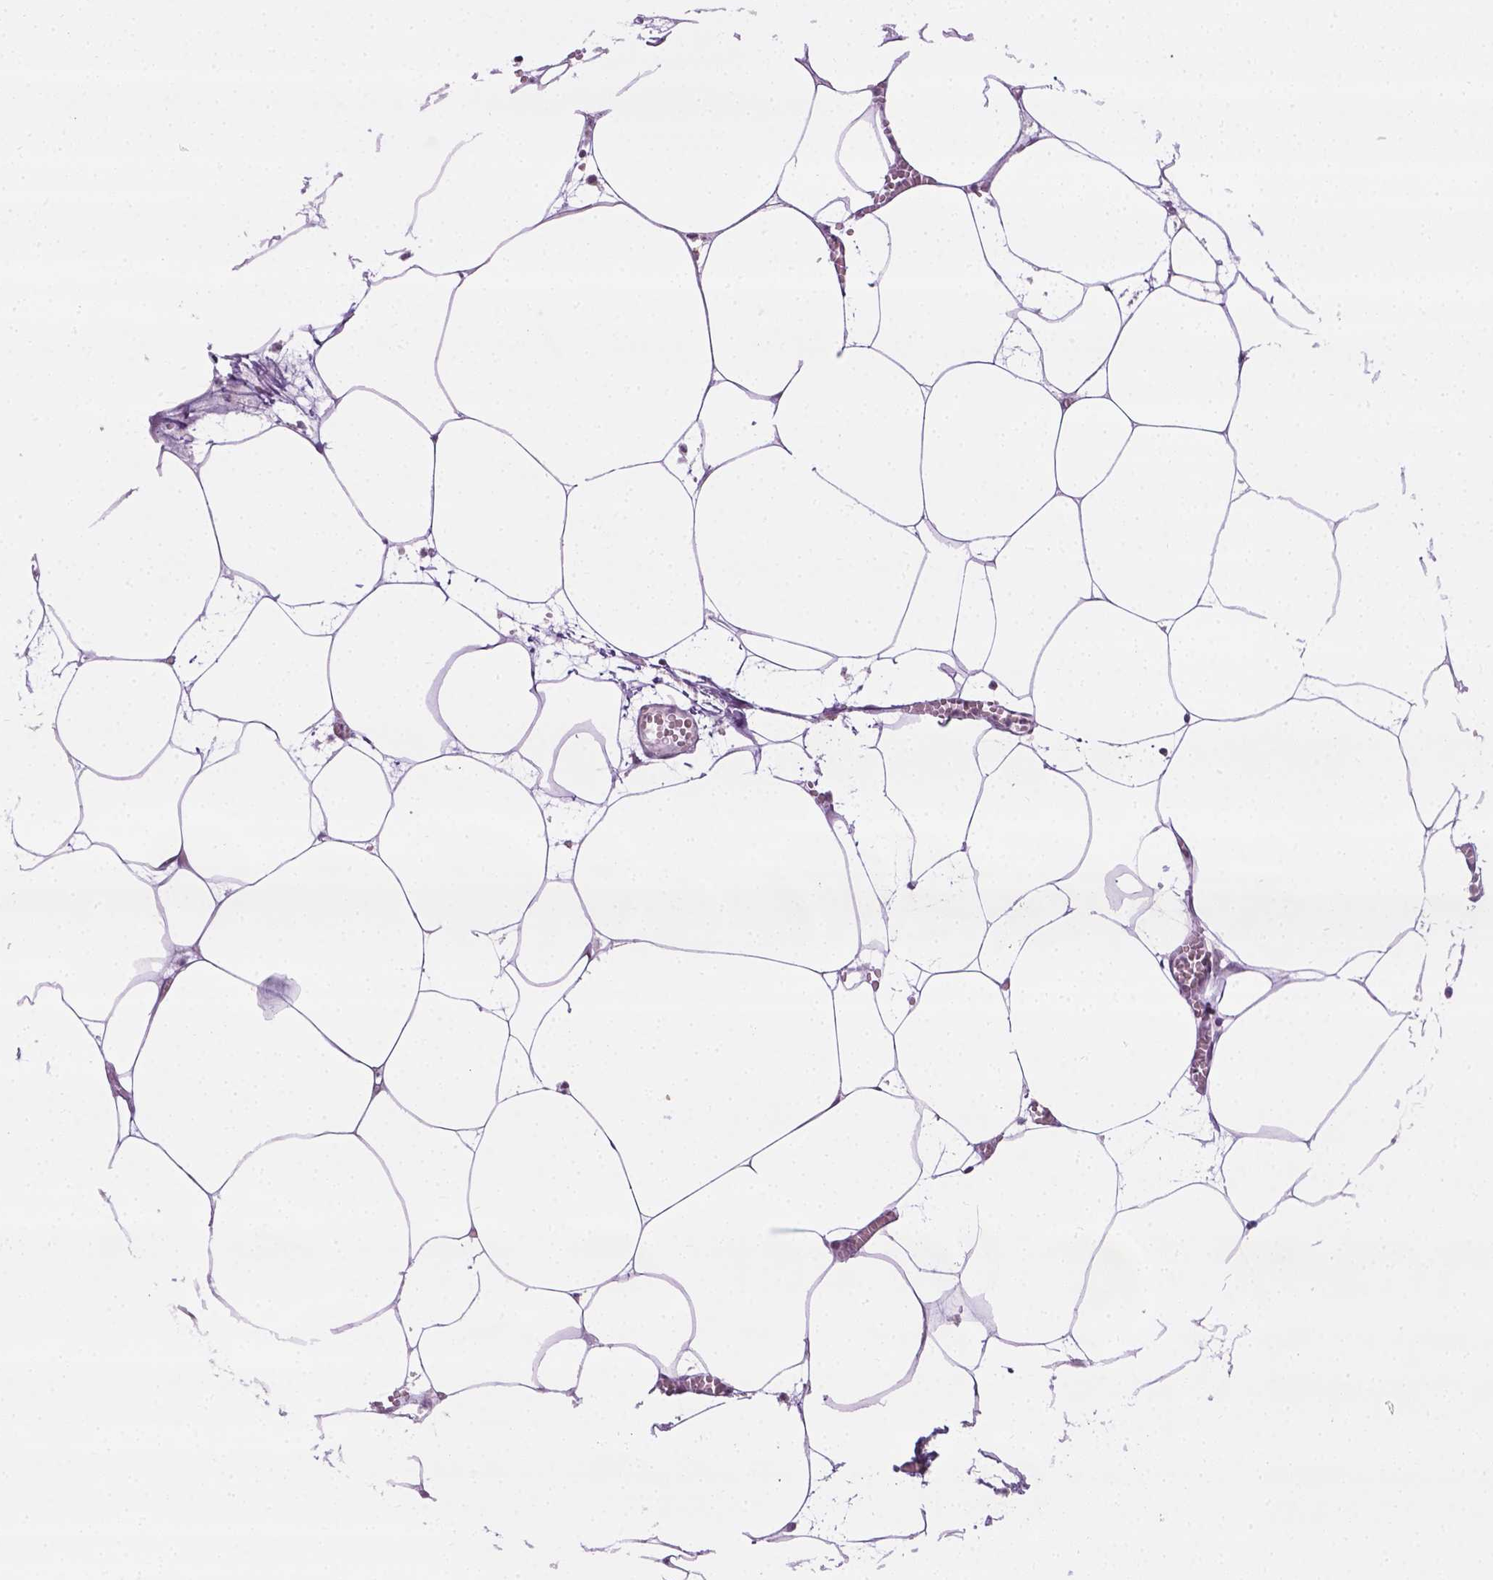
{"staining": {"intensity": "weak", "quantity": "<25%", "location": "cytoplasmic/membranous,nuclear"}, "tissue": "adipose tissue", "cell_type": "Adipocytes", "image_type": "normal", "snomed": [{"axis": "morphology", "description": "Normal tissue, NOS"}, {"axis": "topography", "description": "Adipose tissue"}, {"axis": "topography", "description": "Pancreas"}, {"axis": "topography", "description": "Peripheral nerve tissue"}], "caption": "Adipocytes show no significant staining in normal adipose tissue. (Immunohistochemistry, brightfield microscopy, high magnification).", "gene": "DENND4A", "patient": {"sex": "female", "age": 58}}